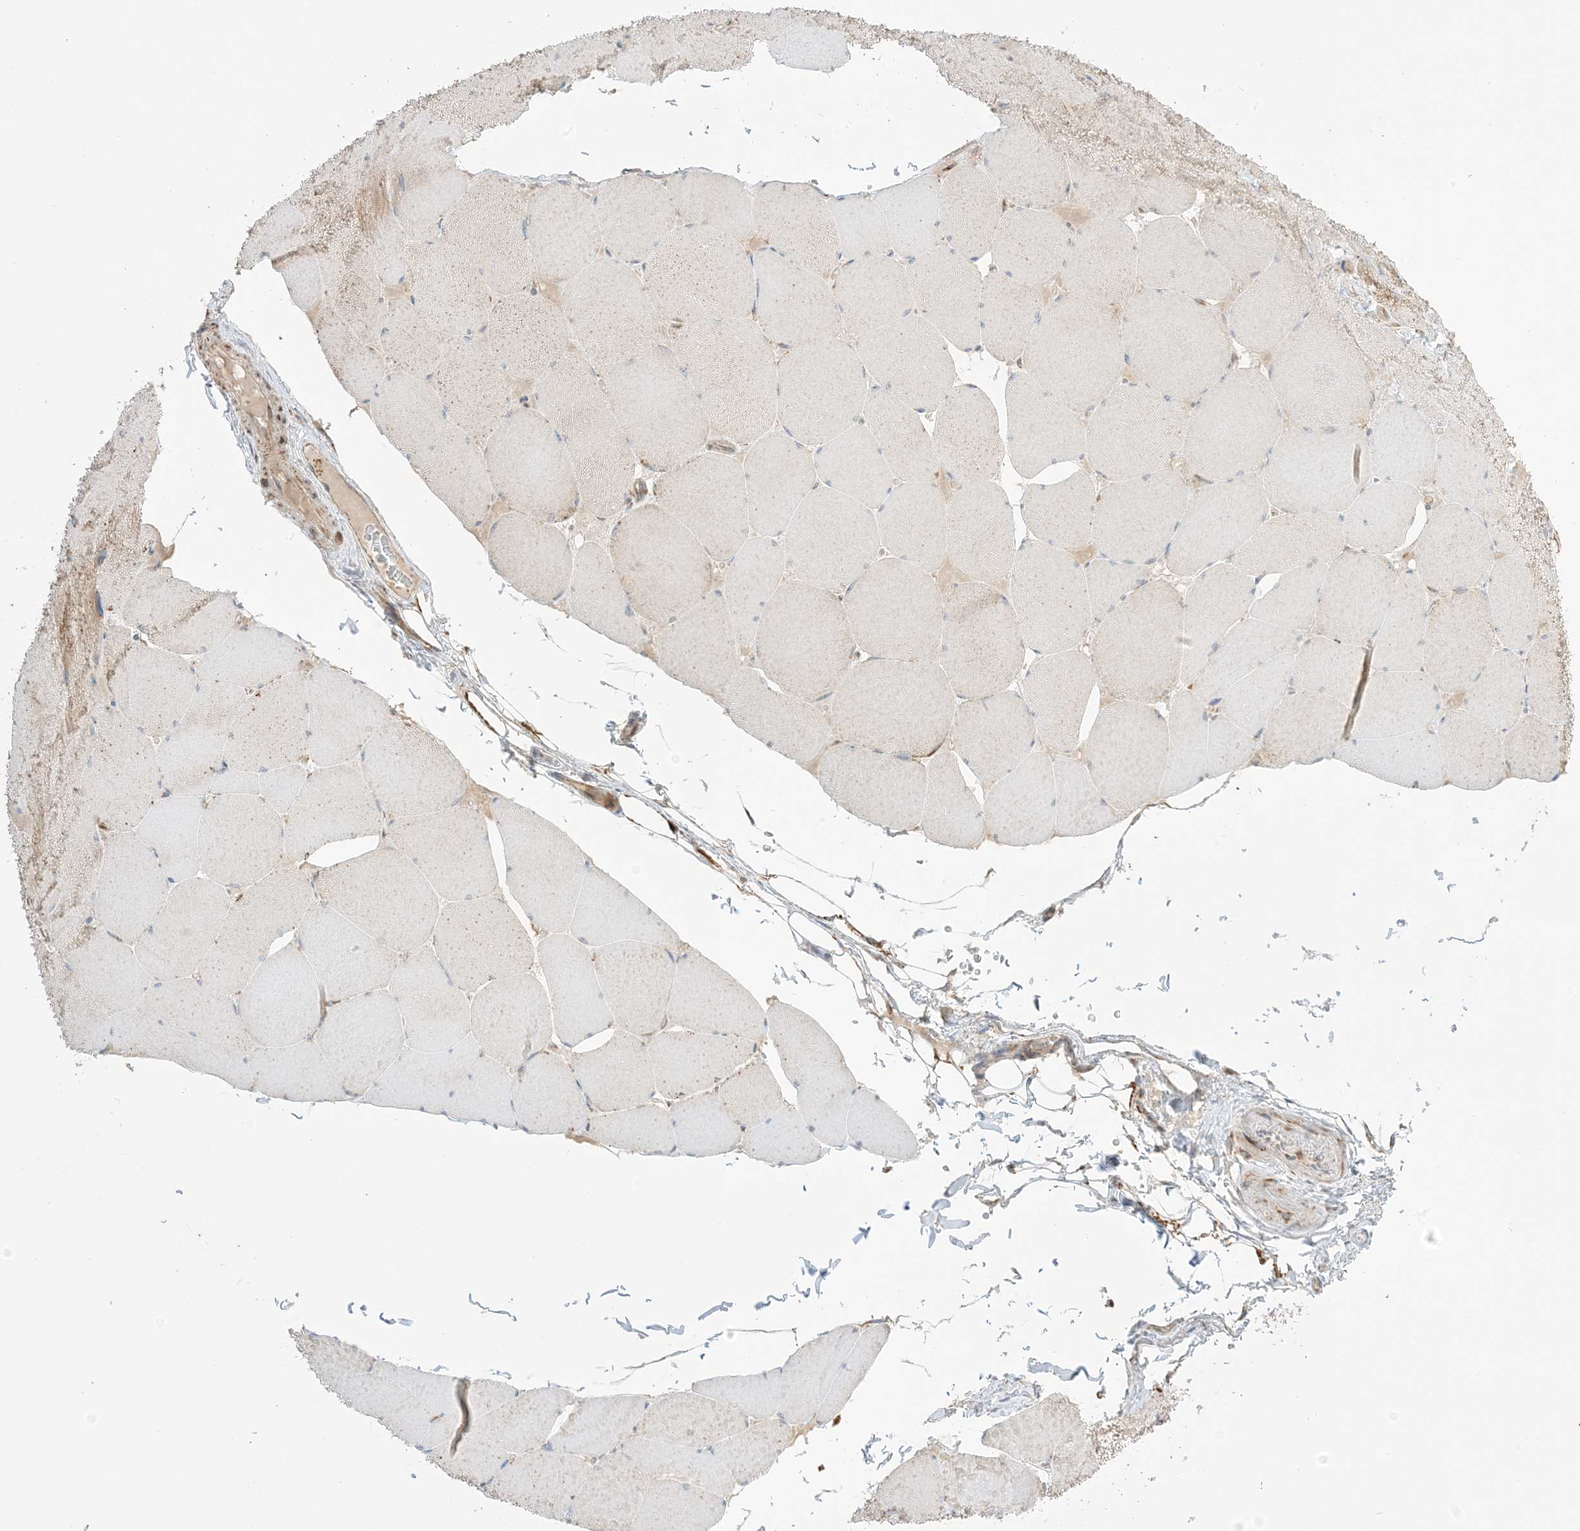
{"staining": {"intensity": "weak", "quantity": "25%-75%", "location": "cytoplasmic/membranous"}, "tissue": "skeletal muscle", "cell_type": "Myocytes", "image_type": "normal", "snomed": [{"axis": "morphology", "description": "Normal tissue, NOS"}, {"axis": "topography", "description": "Skeletal muscle"}, {"axis": "topography", "description": "Head-Neck"}], "caption": "Normal skeletal muscle displays weak cytoplasmic/membranous expression in about 25%-75% of myocytes, visualized by immunohistochemistry.", "gene": "N4BP3", "patient": {"sex": "male", "age": 66}}